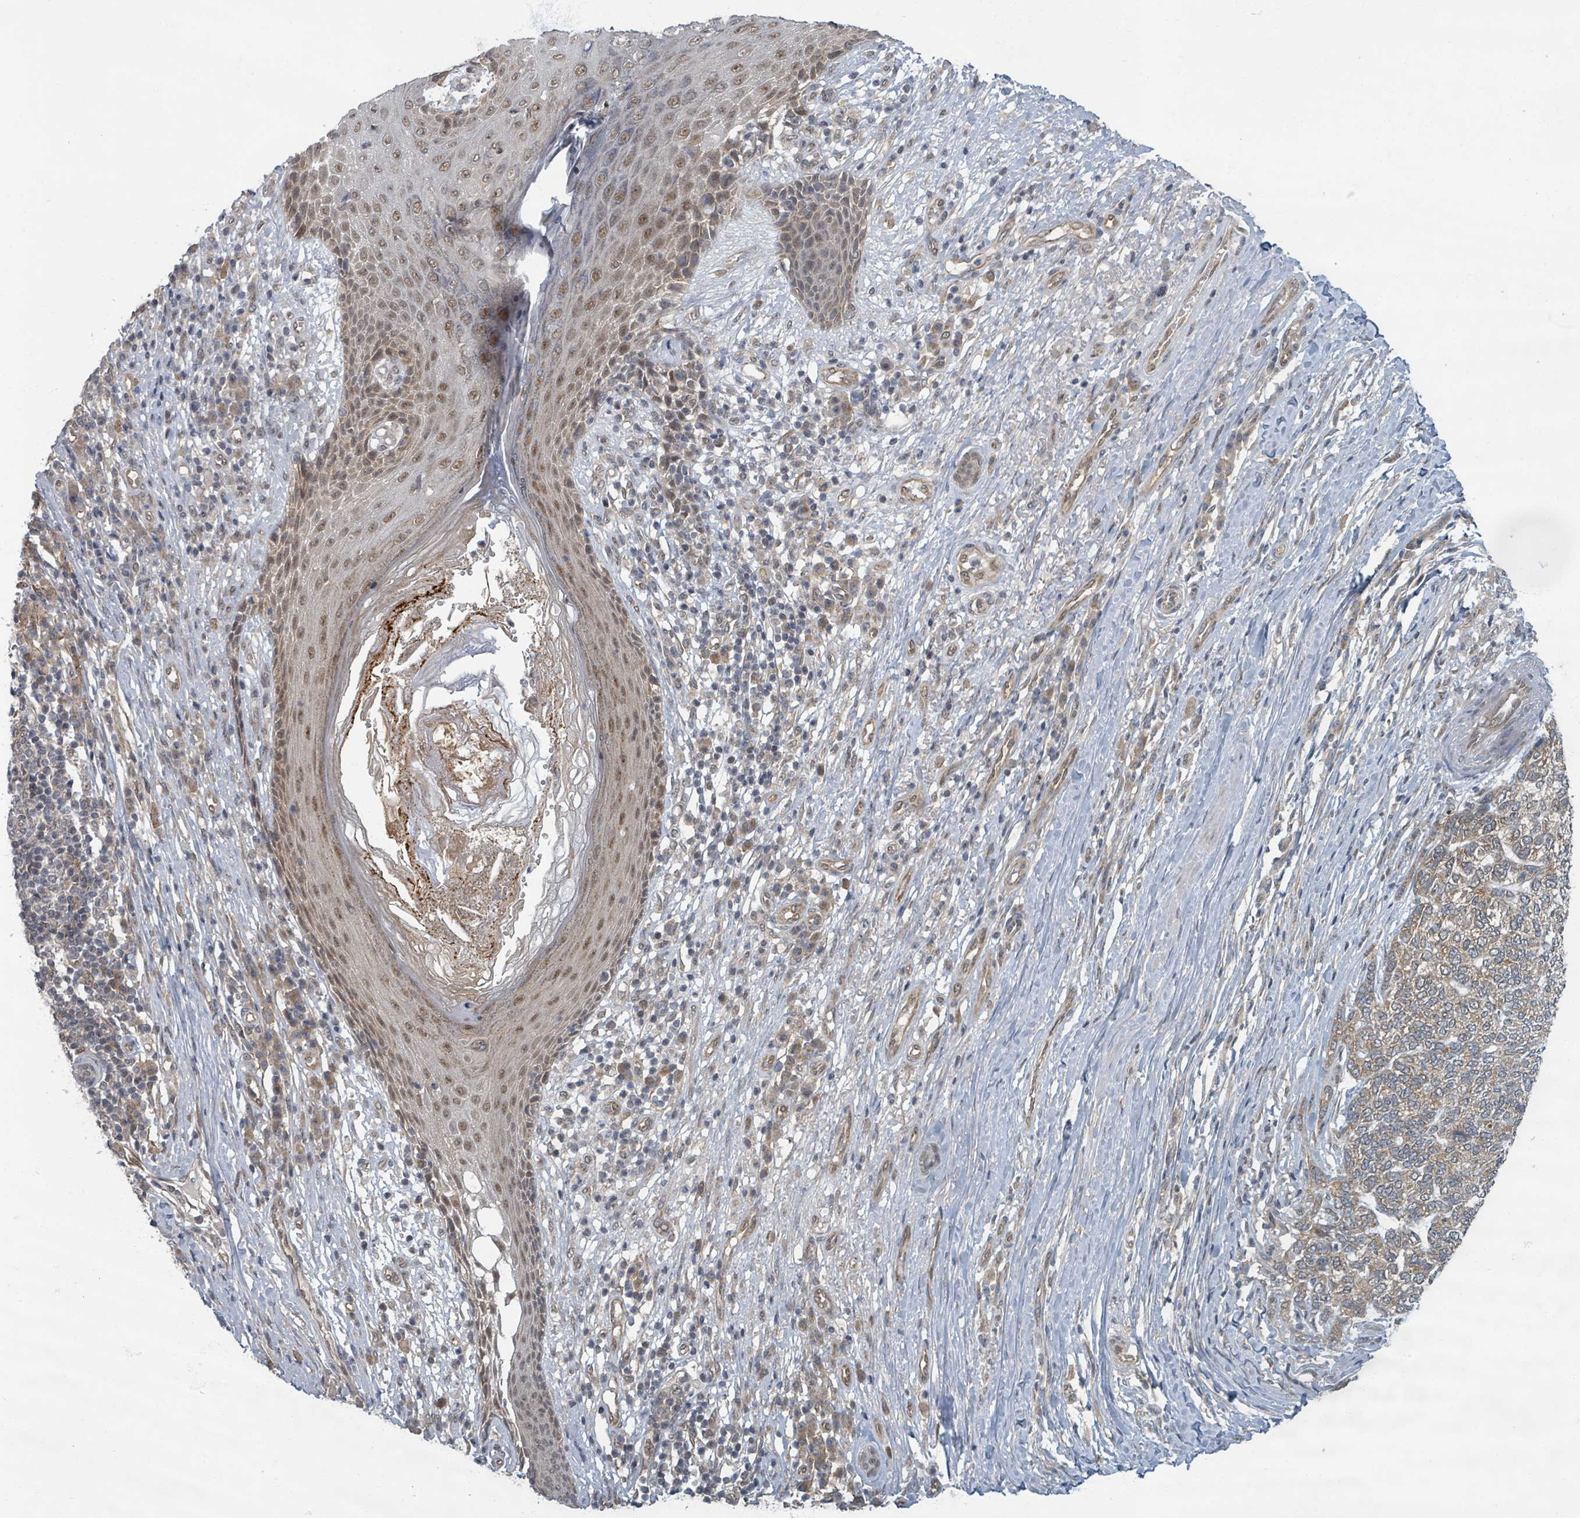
{"staining": {"intensity": "weak", "quantity": ">75%", "location": "cytoplasmic/membranous,nuclear"}, "tissue": "skin cancer", "cell_type": "Tumor cells", "image_type": "cancer", "snomed": [{"axis": "morphology", "description": "Basal cell carcinoma"}, {"axis": "topography", "description": "Skin"}], "caption": "Skin cancer was stained to show a protein in brown. There is low levels of weak cytoplasmic/membranous and nuclear staining in about >75% of tumor cells.", "gene": "INTS15", "patient": {"sex": "female", "age": 65}}